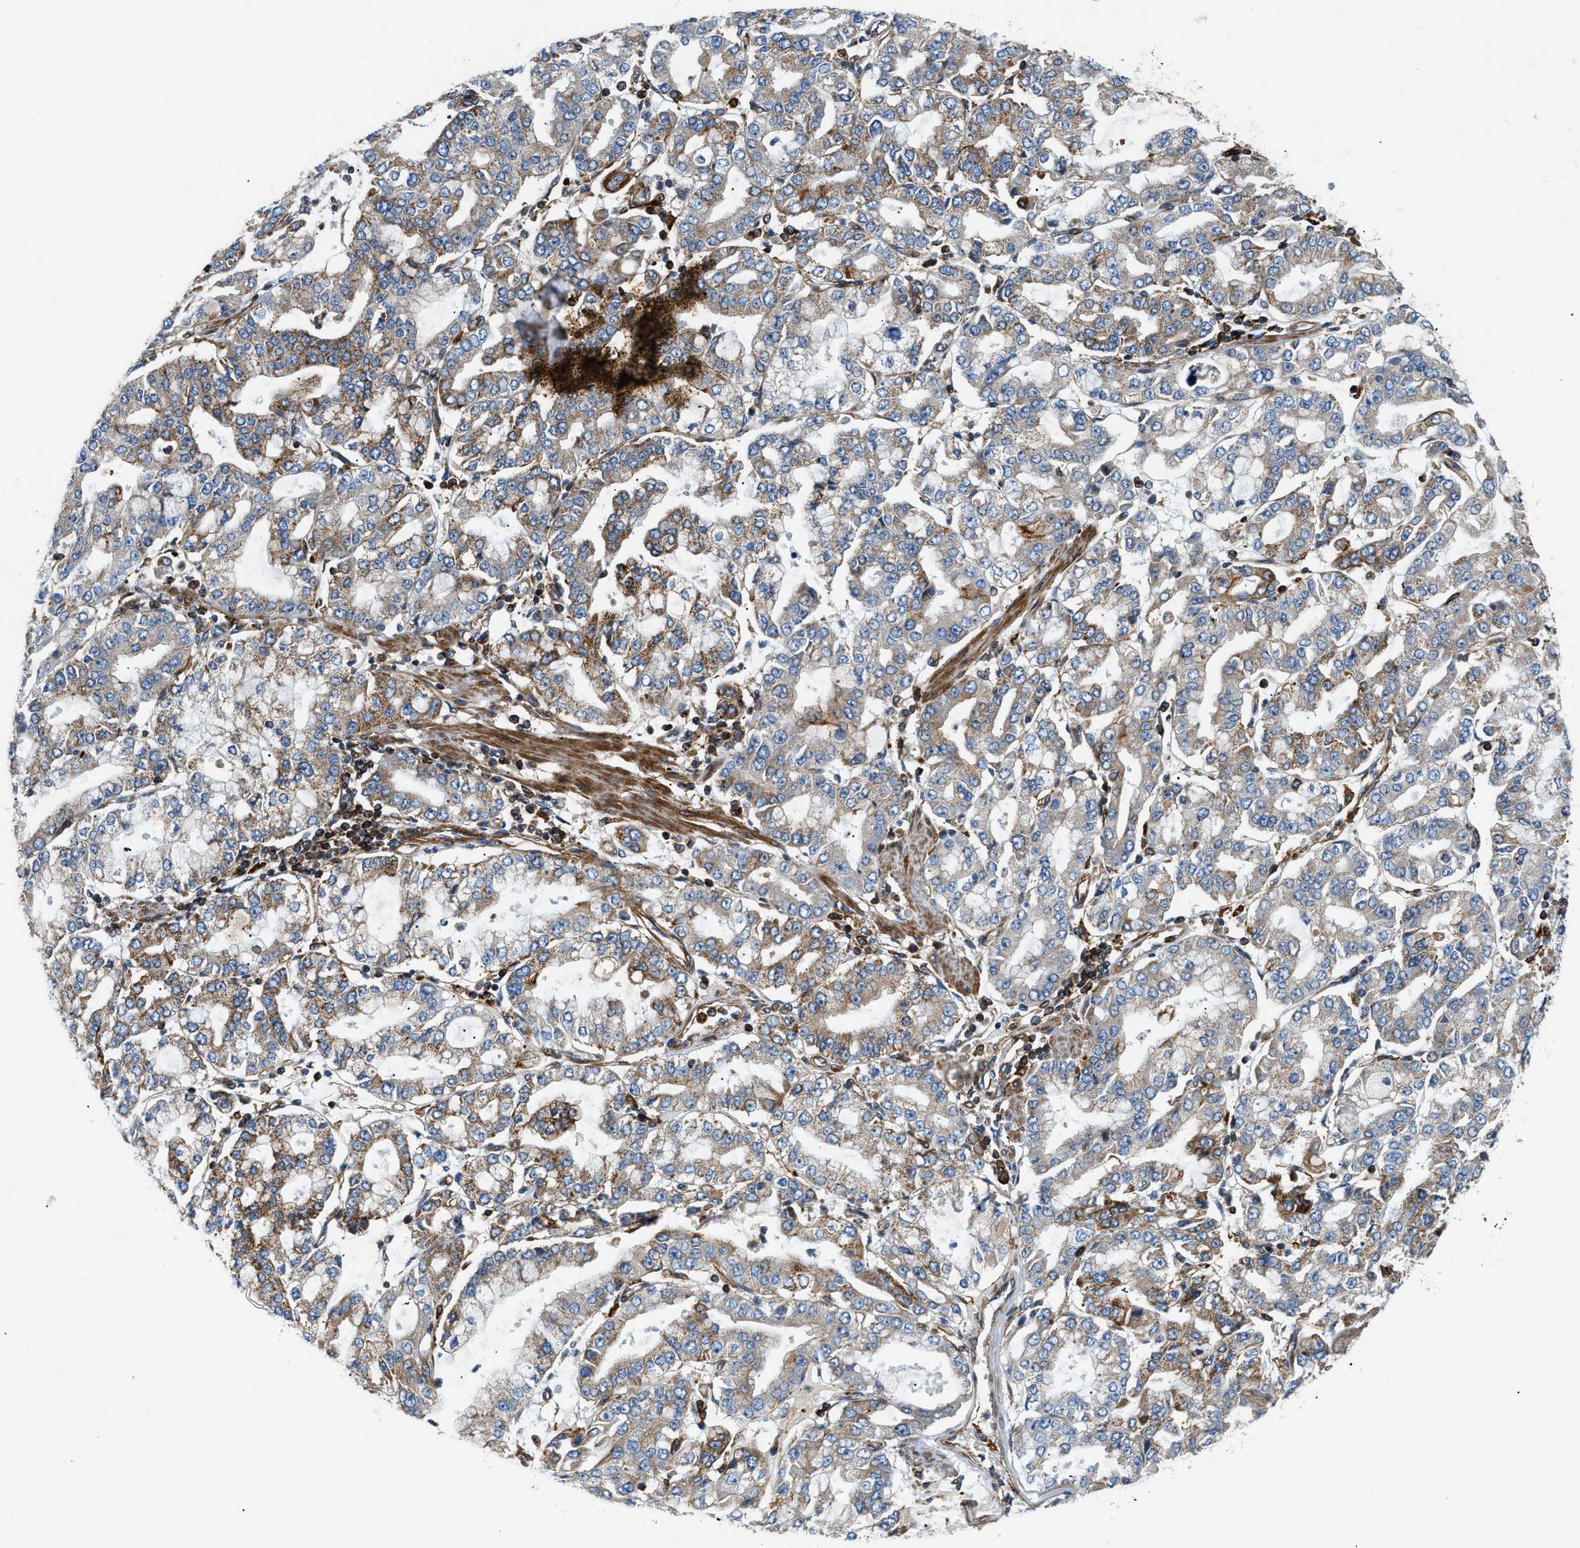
{"staining": {"intensity": "moderate", "quantity": "25%-75%", "location": "cytoplasmic/membranous"}, "tissue": "stomach cancer", "cell_type": "Tumor cells", "image_type": "cancer", "snomed": [{"axis": "morphology", "description": "Adenocarcinoma, NOS"}, {"axis": "topography", "description": "Stomach"}], "caption": "About 25%-75% of tumor cells in human stomach cancer (adenocarcinoma) exhibit moderate cytoplasmic/membranous protein staining as visualized by brown immunohistochemical staining.", "gene": "DHODH", "patient": {"sex": "male", "age": 76}}